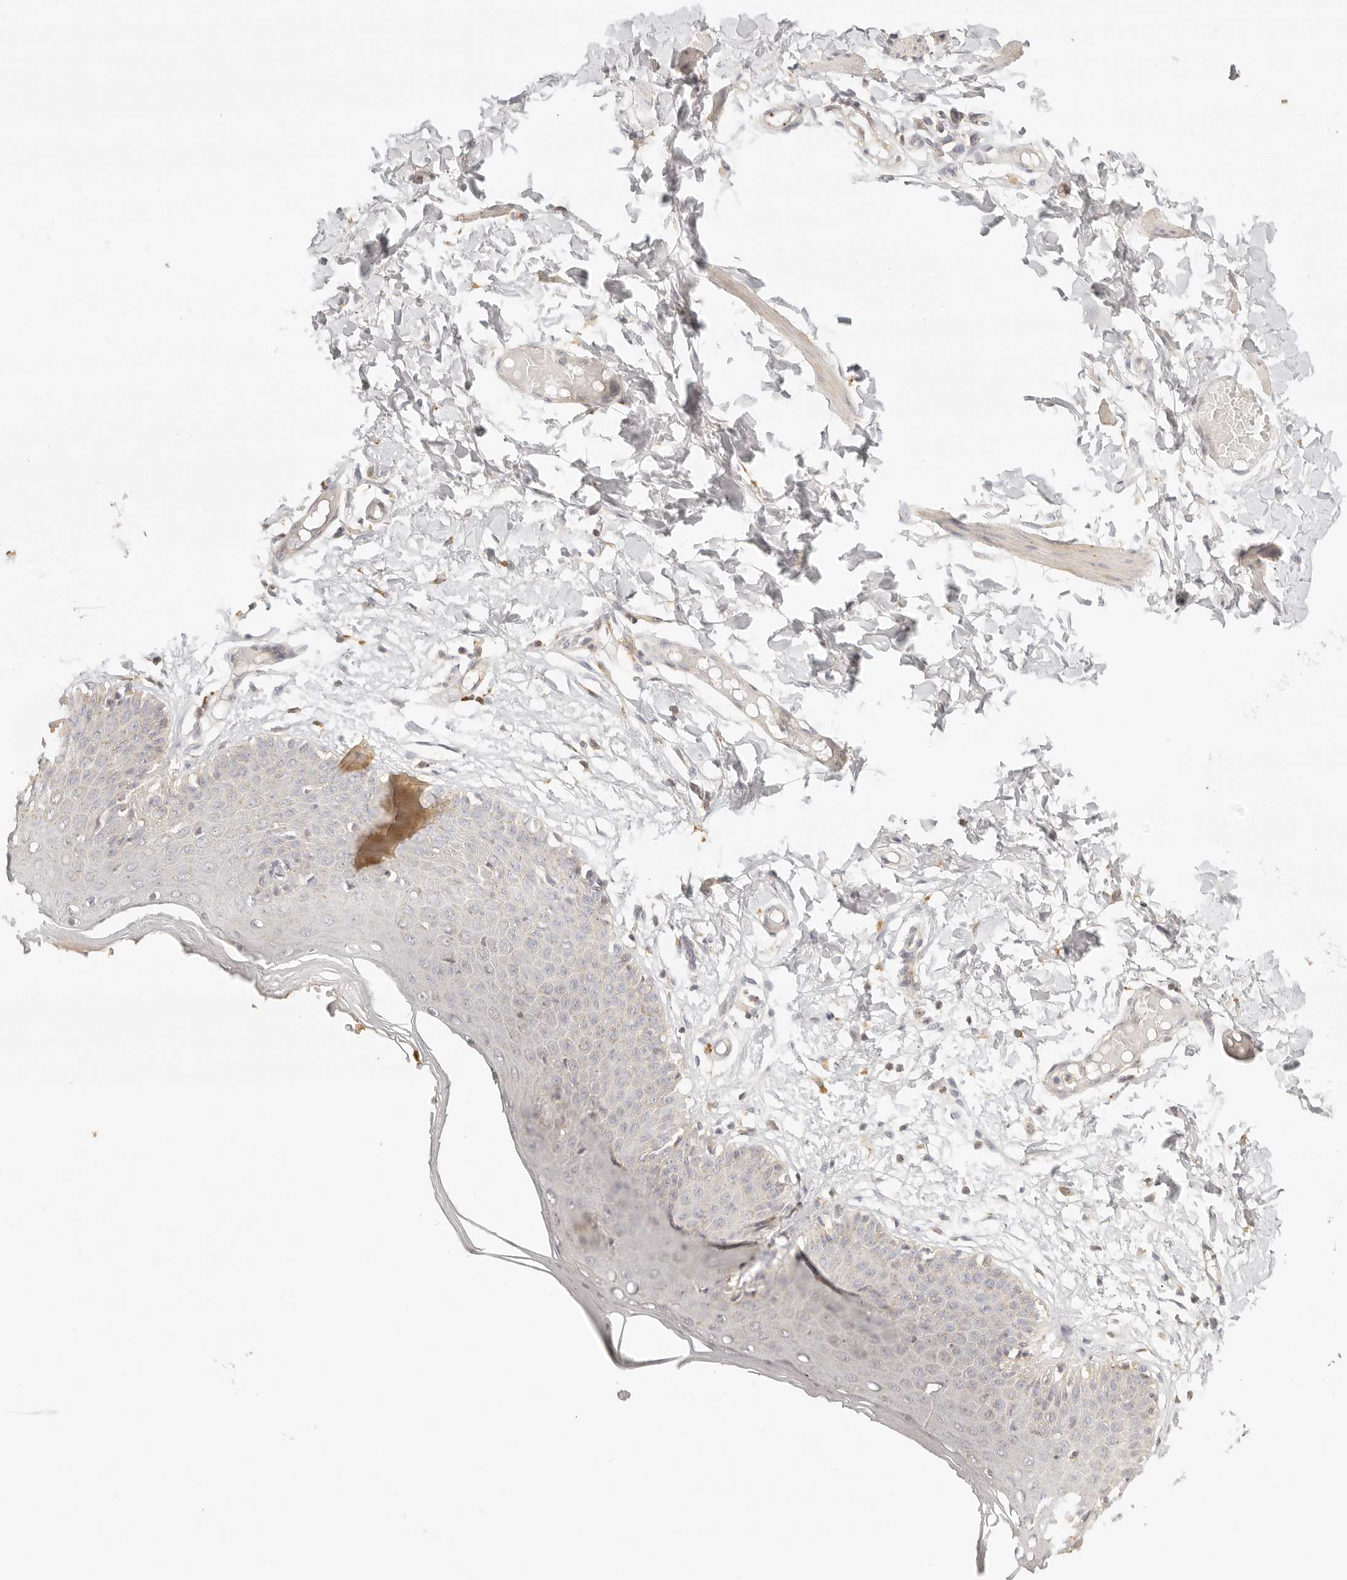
{"staining": {"intensity": "moderate", "quantity": "25%-75%", "location": "cytoplasmic/membranous"}, "tissue": "skin", "cell_type": "Epidermal cells", "image_type": "normal", "snomed": [{"axis": "morphology", "description": "Normal tissue, NOS"}, {"axis": "topography", "description": "Vulva"}], "caption": "An image showing moderate cytoplasmic/membranous positivity in approximately 25%-75% of epidermal cells in unremarkable skin, as visualized by brown immunohistochemical staining.", "gene": "CNMD", "patient": {"sex": "female", "age": 66}}